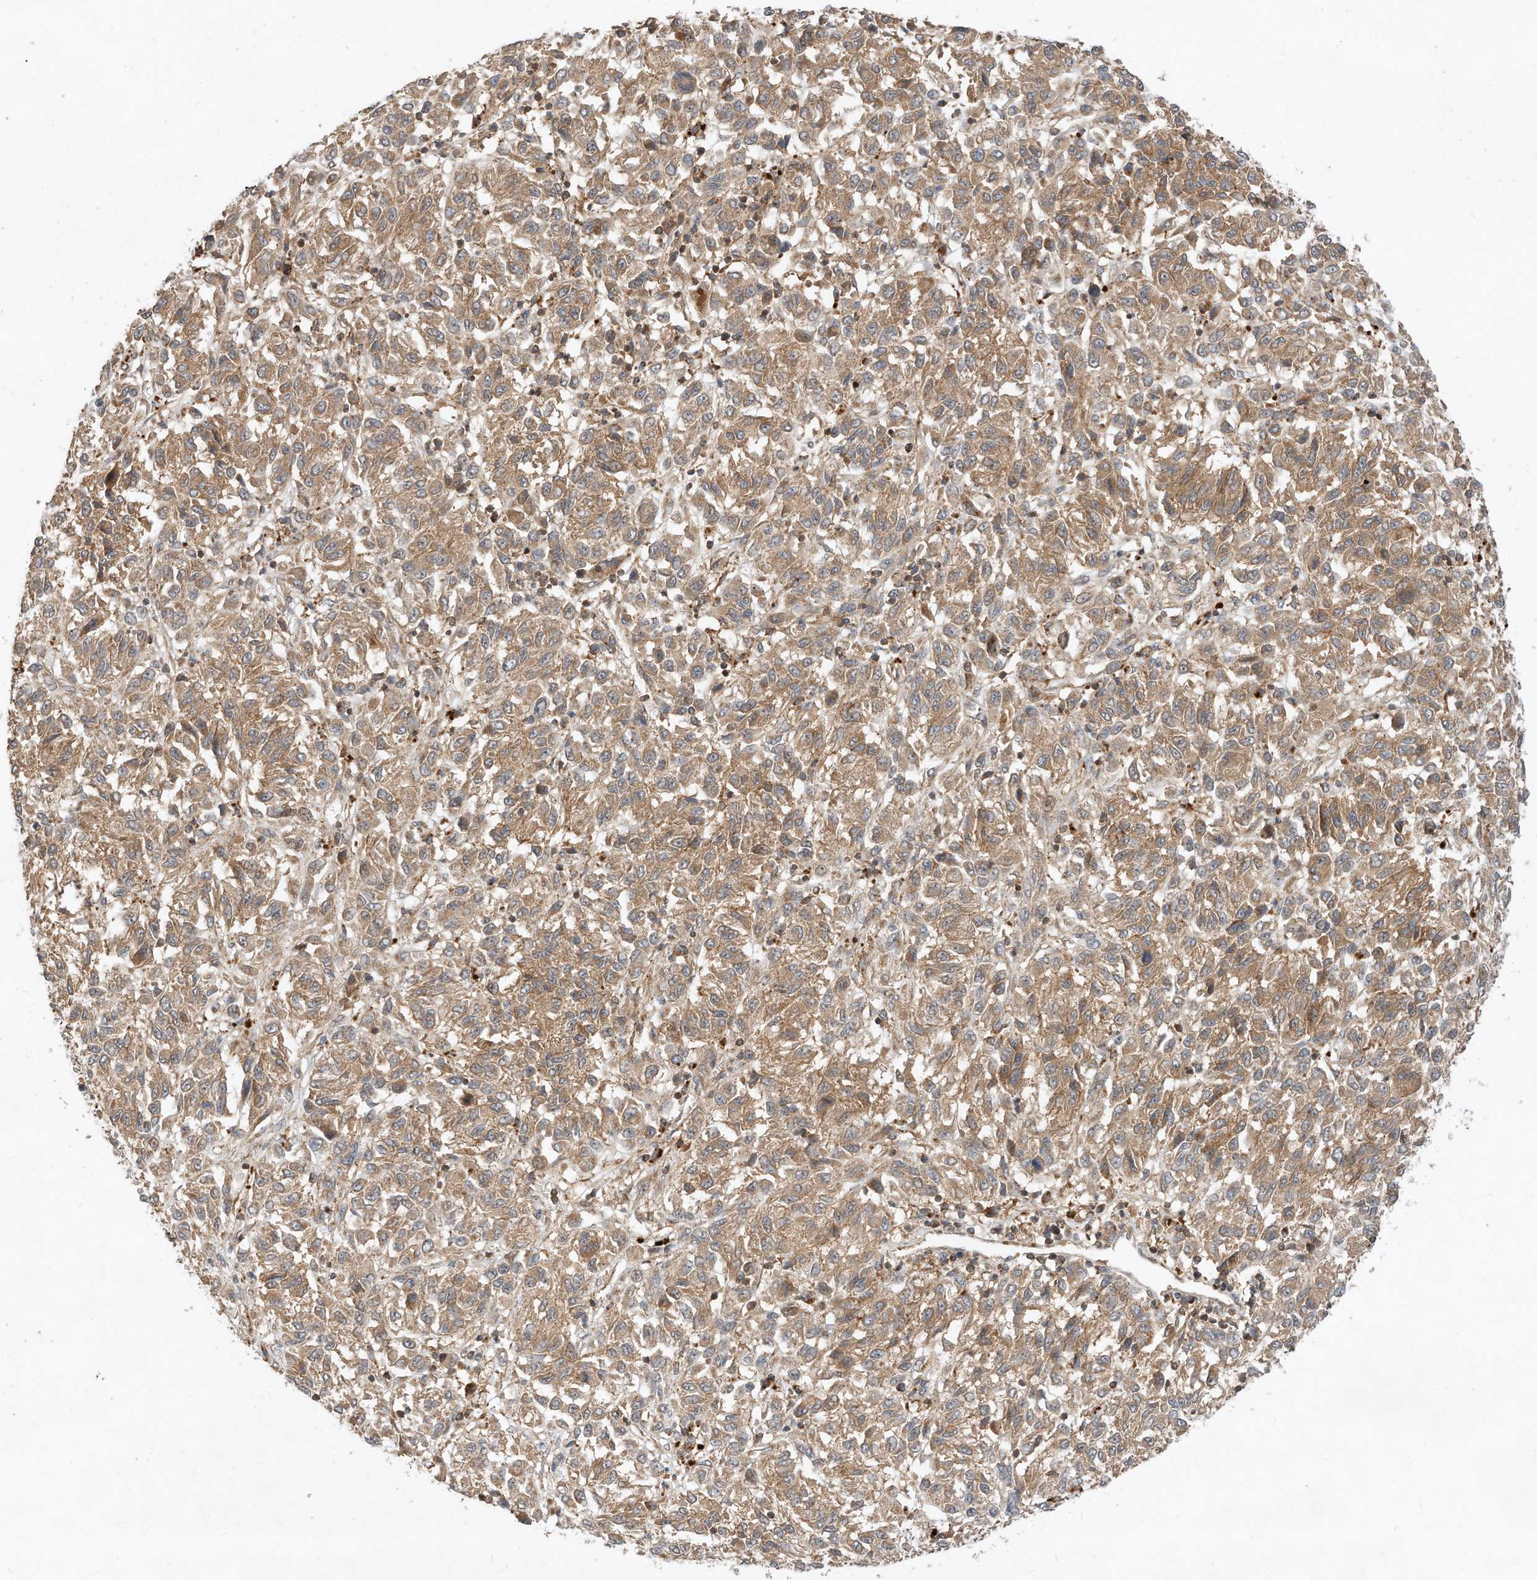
{"staining": {"intensity": "moderate", "quantity": ">75%", "location": "cytoplasmic/membranous"}, "tissue": "melanoma", "cell_type": "Tumor cells", "image_type": "cancer", "snomed": [{"axis": "morphology", "description": "Malignant melanoma, Metastatic site"}, {"axis": "topography", "description": "Lung"}], "caption": "An immunohistochemistry histopathology image of tumor tissue is shown. Protein staining in brown labels moderate cytoplasmic/membranous positivity in malignant melanoma (metastatic site) within tumor cells.", "gene": "CPAMD8", "patient": {"sex": "male", "age": 64}}